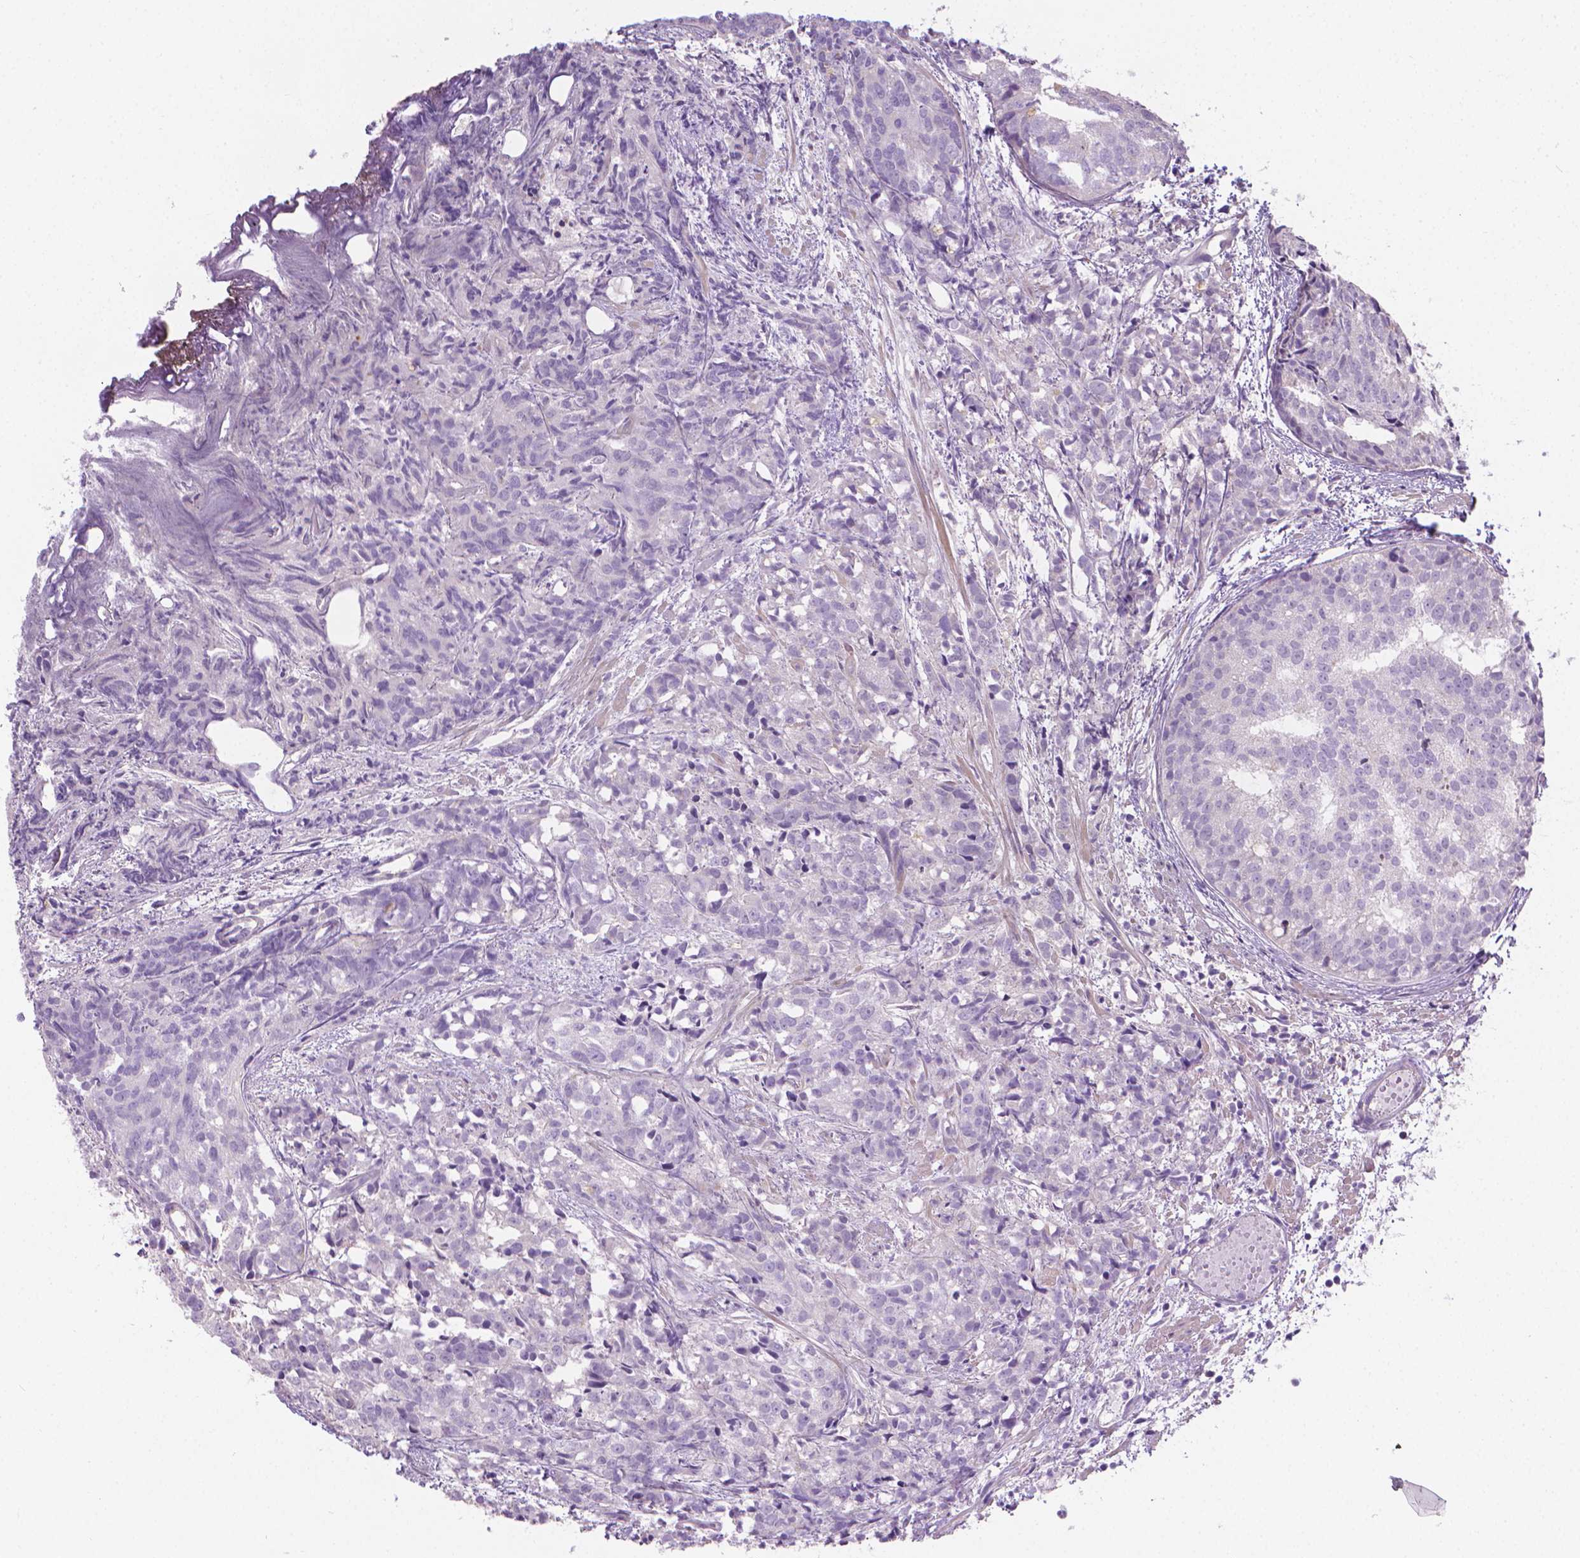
{"staining": {"intensity": "negative", "quantity": "none", "location": "none"}, "tissue": "prostate cancer", "cell_type": "Tumor cells", "image_type": "cancer", "snomed": [{"axis": "morphology", "description": "Adenocarcinoma, High grade"}, {"axis": "topography", "description": "Prostate"}], "caption": "Immunohistochemistry of human prostate cancer (adenocarcinoma (high-grade)) reveals no expression in tumor cells.", "gene": "GSDMA", "patient": {"sex": "male", "age": 58}}